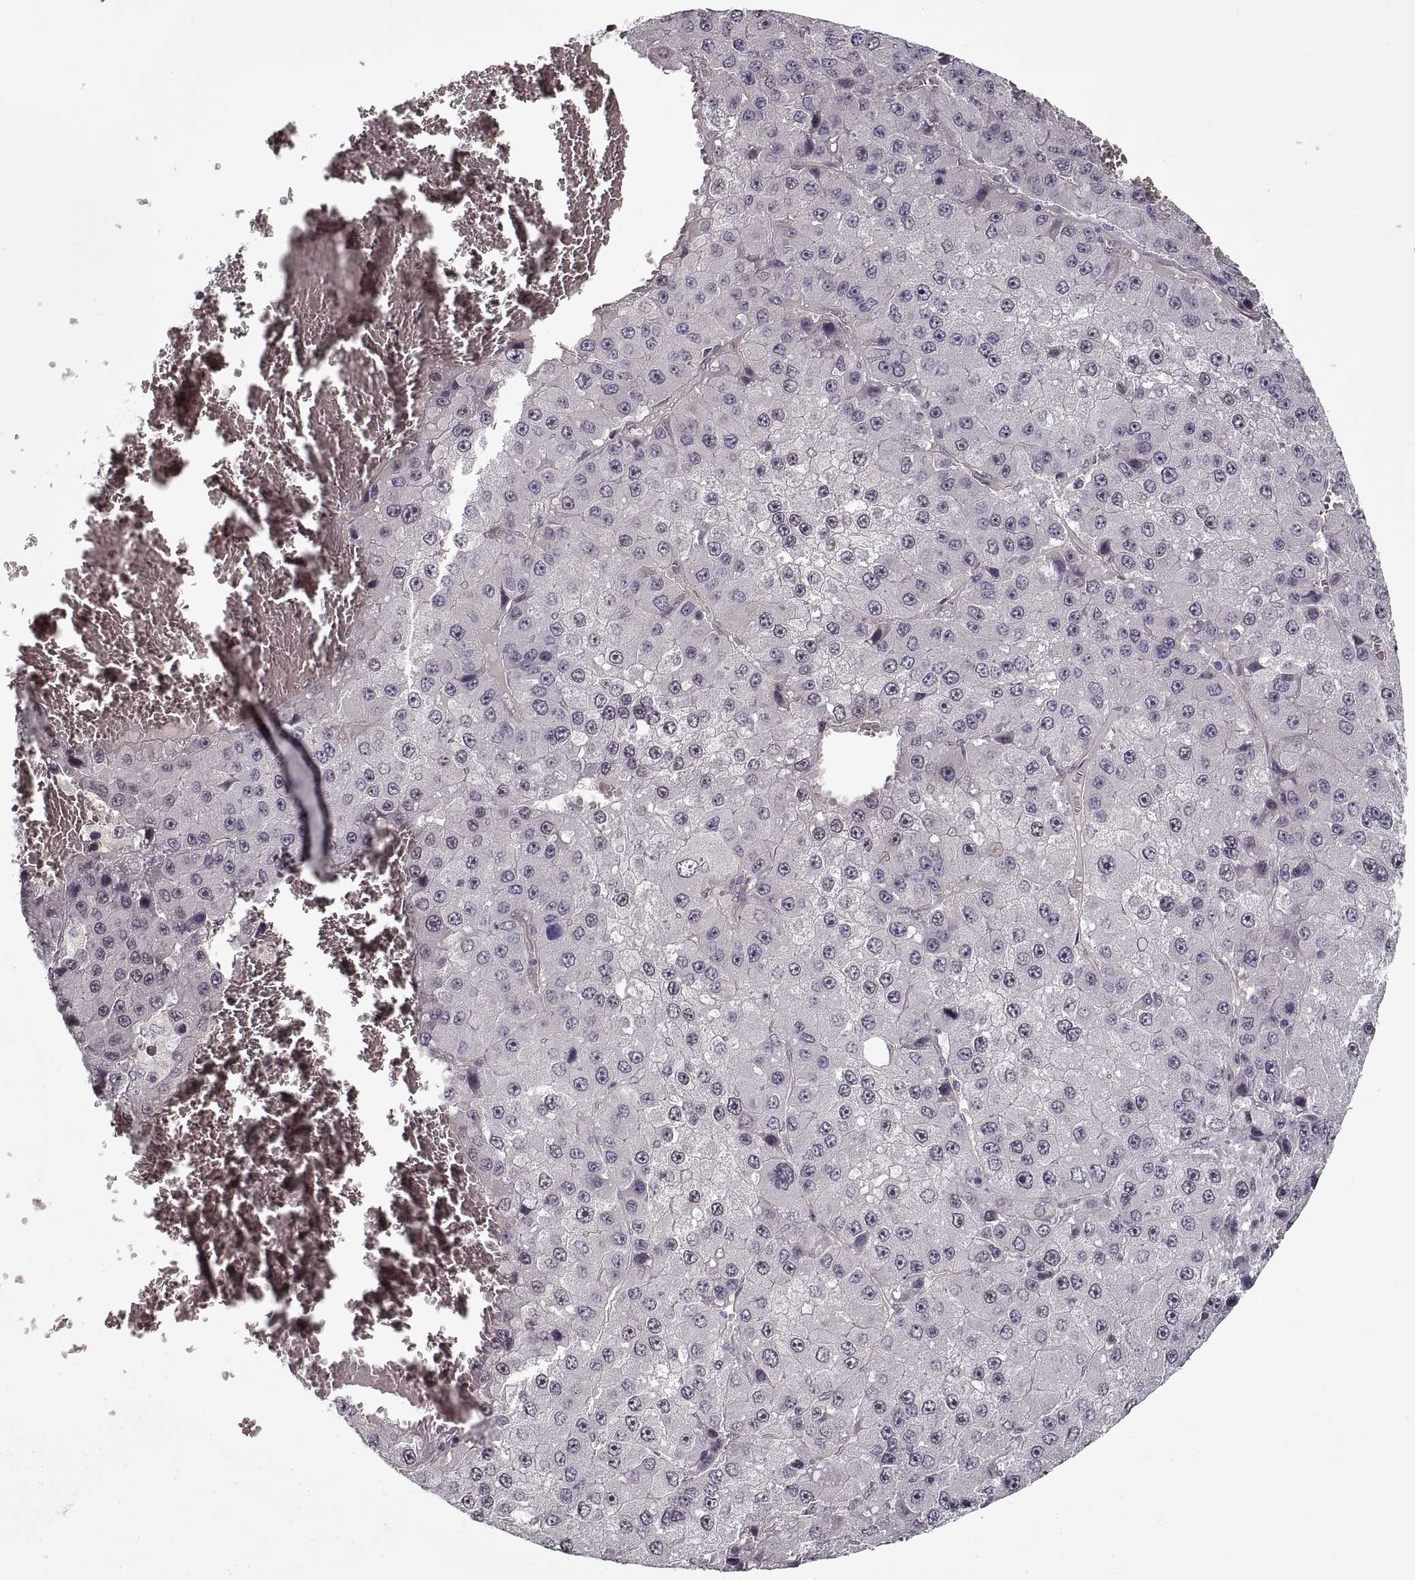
{"staining": {"intensity": "negative", "quantity": "none", "location": "none"}, "tissue": "liver cancer", "cell_type": "Tumor cells", "image_type": "cancer", "snomed": [{"axis": "morphology", "description": "Carcinoma, Hepatocellular, NOS"}, {"axis": "topography", "description": "Liver"}], "caption": "The histopathology image demonstrates no significant positivity in tumor cells of hepatocellular carcinoma (liver). (Immunohistochemistry (ihc), brightfield microscopy, high magnification).", "gene": "LAMB2", "patient": {"sex": "female", "age": 73}}